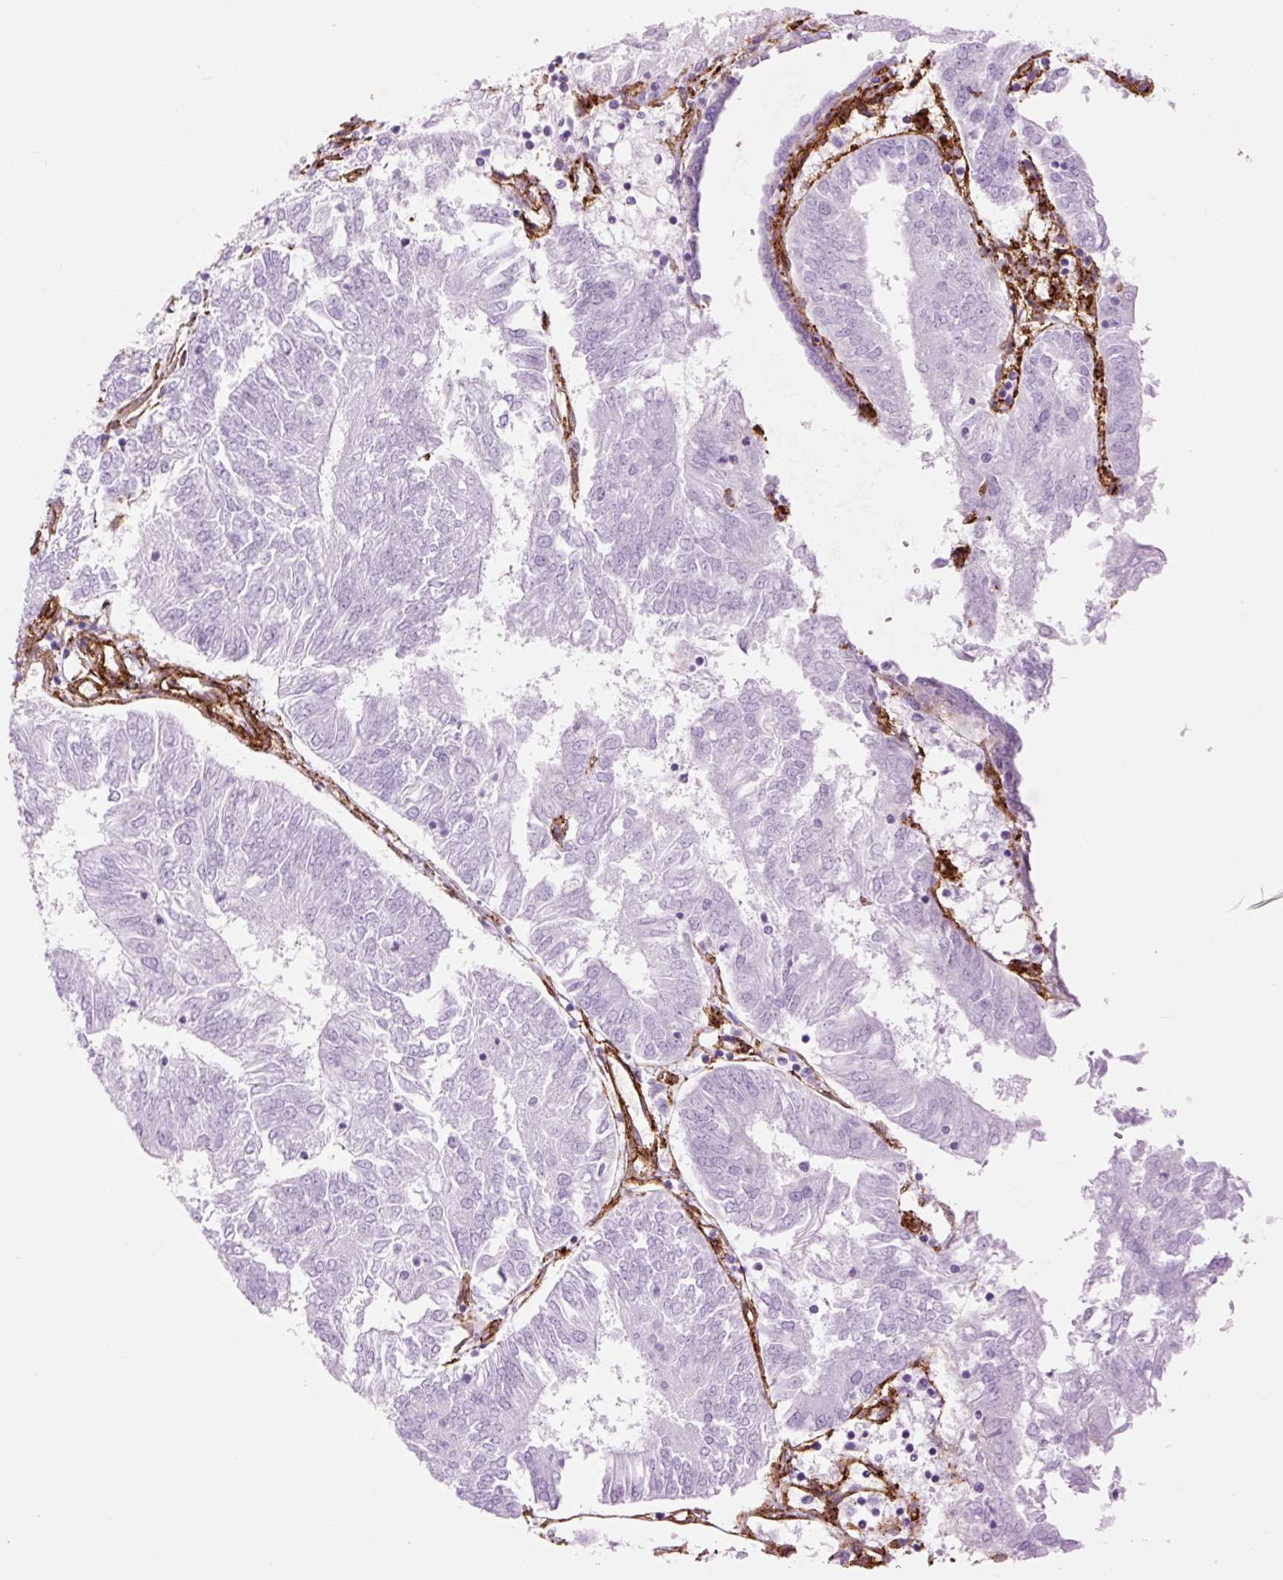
{"staining": {"intensity": "negative", "quantity": "none", "location": "none"}, "tissue": "endometrial cancer", "cell_type": "Tumor cells", "image_type": "cancer", "snomed": [{"axis": "morphology", "description": "Adenocarcinoma, NOS"}, {"axis": "topography", "description": "Endometrium"}], "caption": "Protein analysis of adenocarcinoma (endometrial) reveals no significant positivity in tumor cells.", "gene": "CAV1", "patient": {"sex": "female", "age": 58}}